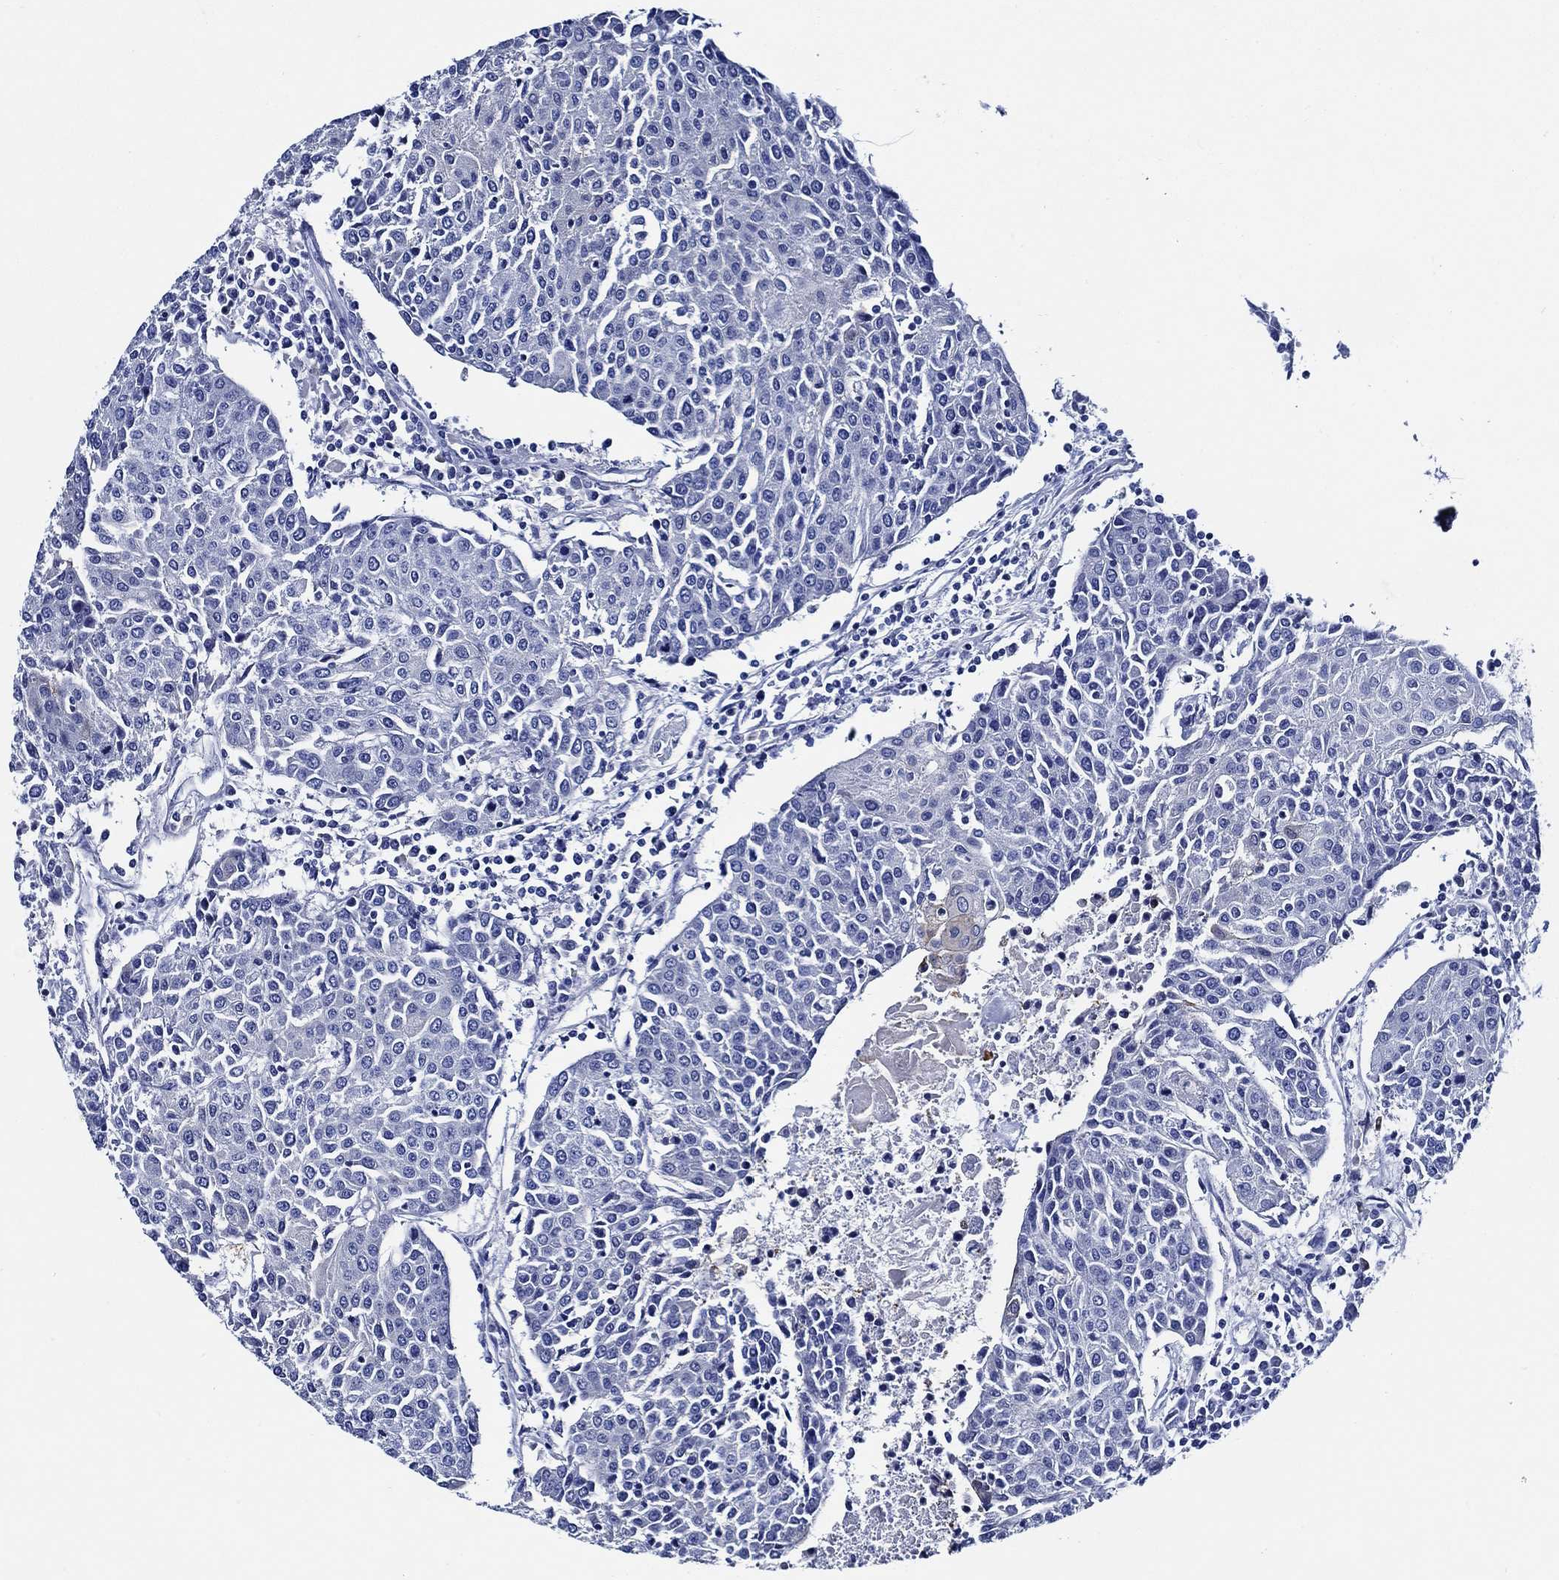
{"staining": {"intensity": "negative", "quantity": "none", "location": "none"}, "tissue": "urothelial cancer", "cell_type": "Tumor cells", "image_type": "cancer", "snomed": [{"axis": "morphology", "description": "Urothelial carcinoma, High grade"}, {"axis": "topography", "description": "Urinary bladder"}], "caption": "Immunohistochemical staining of human urothelial carcinoma (high-grade) exhibits no significant positivity in tumor cells.", "gene": "WDR62", "patient": {"sex": "female", "age": 85}}